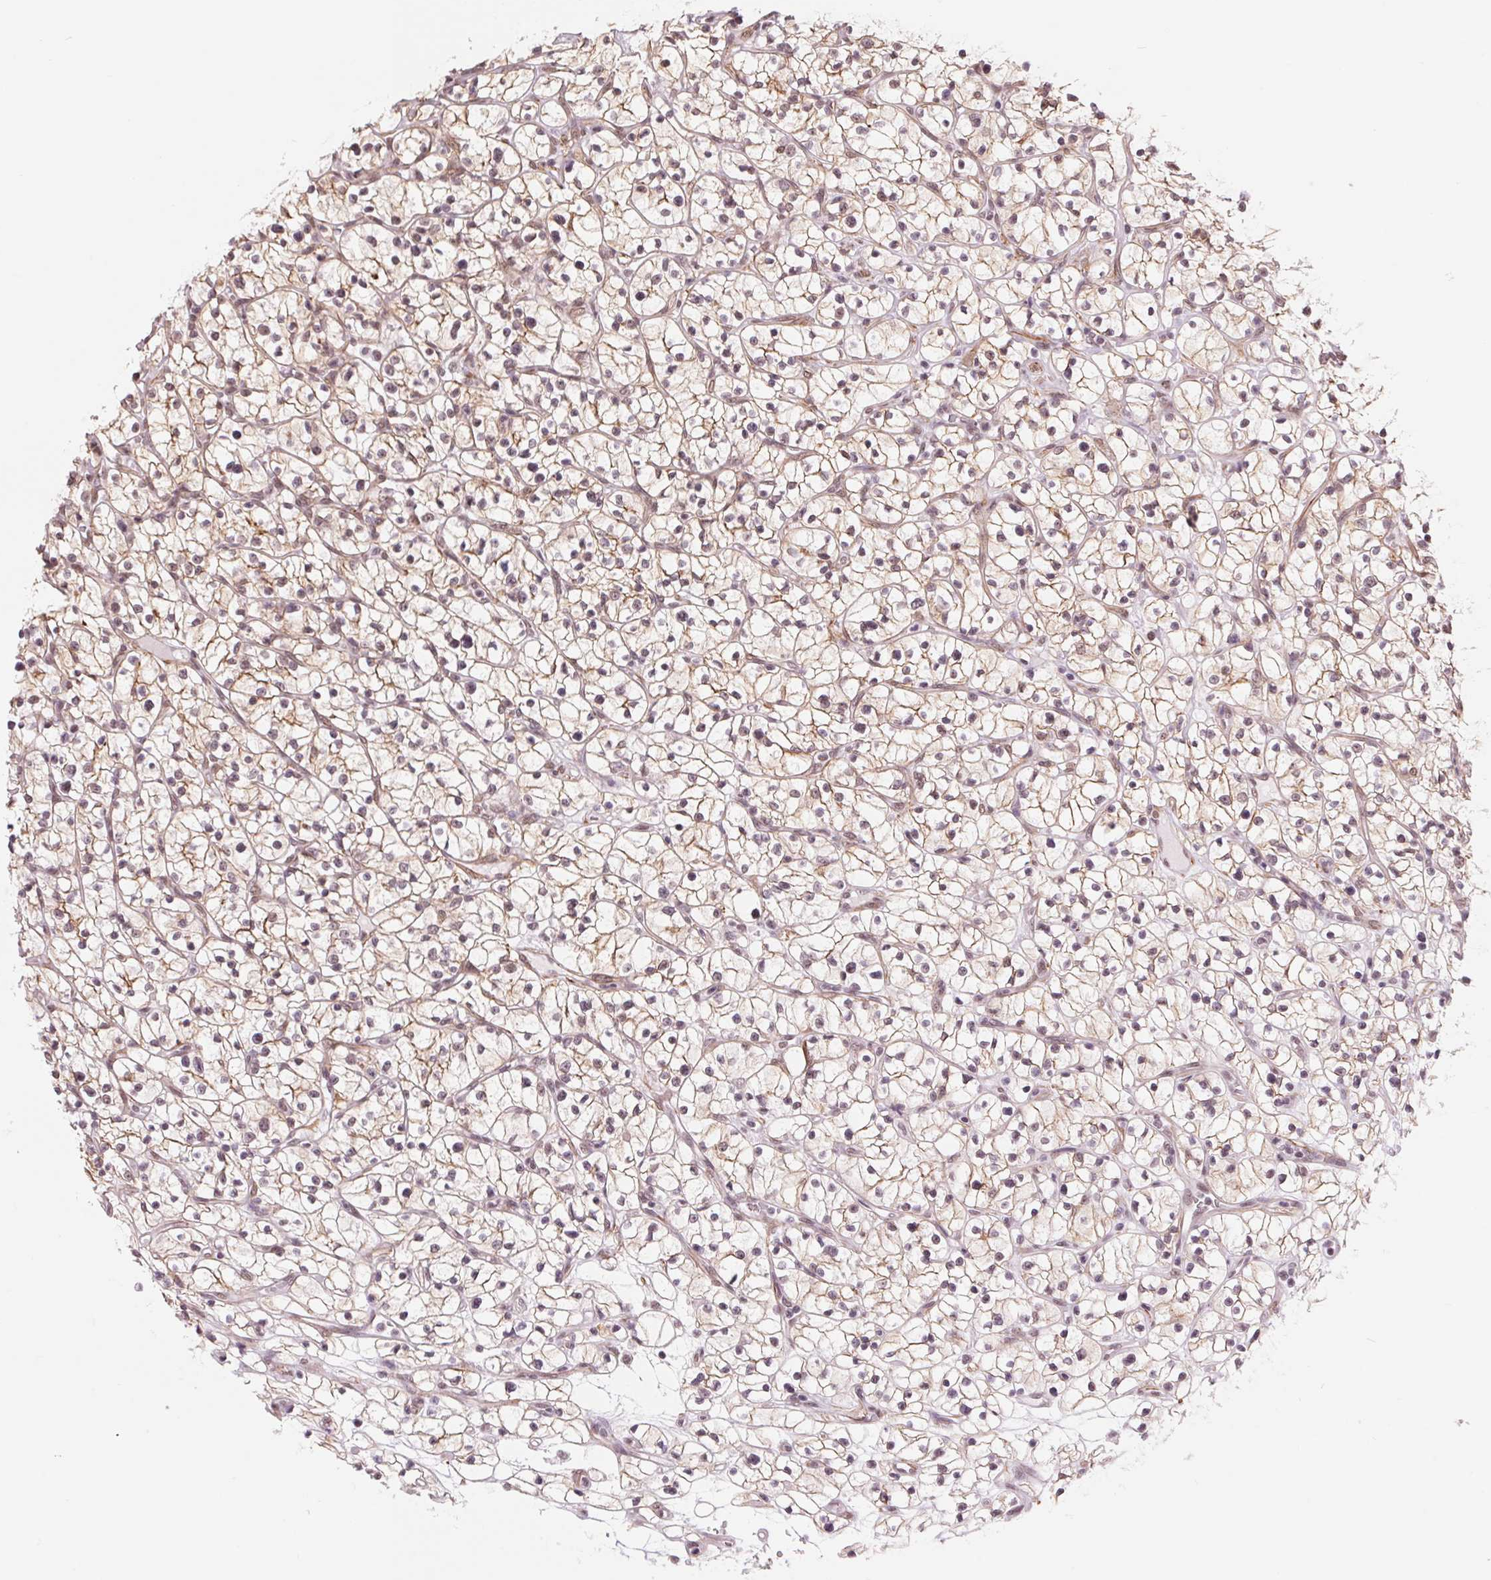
{"staining": {"intensity": "weak", "quantity": ">75%", "location": "cytoplasmic/membranous"}, "tissue": "renal cancer", "cell_type": "Tumor cells", "image_type": "cancer", "snomed": [{"axis": "morphology", "description": "Adenocarcinoma, NOS"}, {"axis": "topography", "description": "Kidney"}], "caption": "Tumor cells exhibit weak cytoplasmic/membranous positivity in approximately >75% of cells in renal adenocarcinoma.", "gene": "BCAT1", "patient": {"sex": "female", "age": 64}}